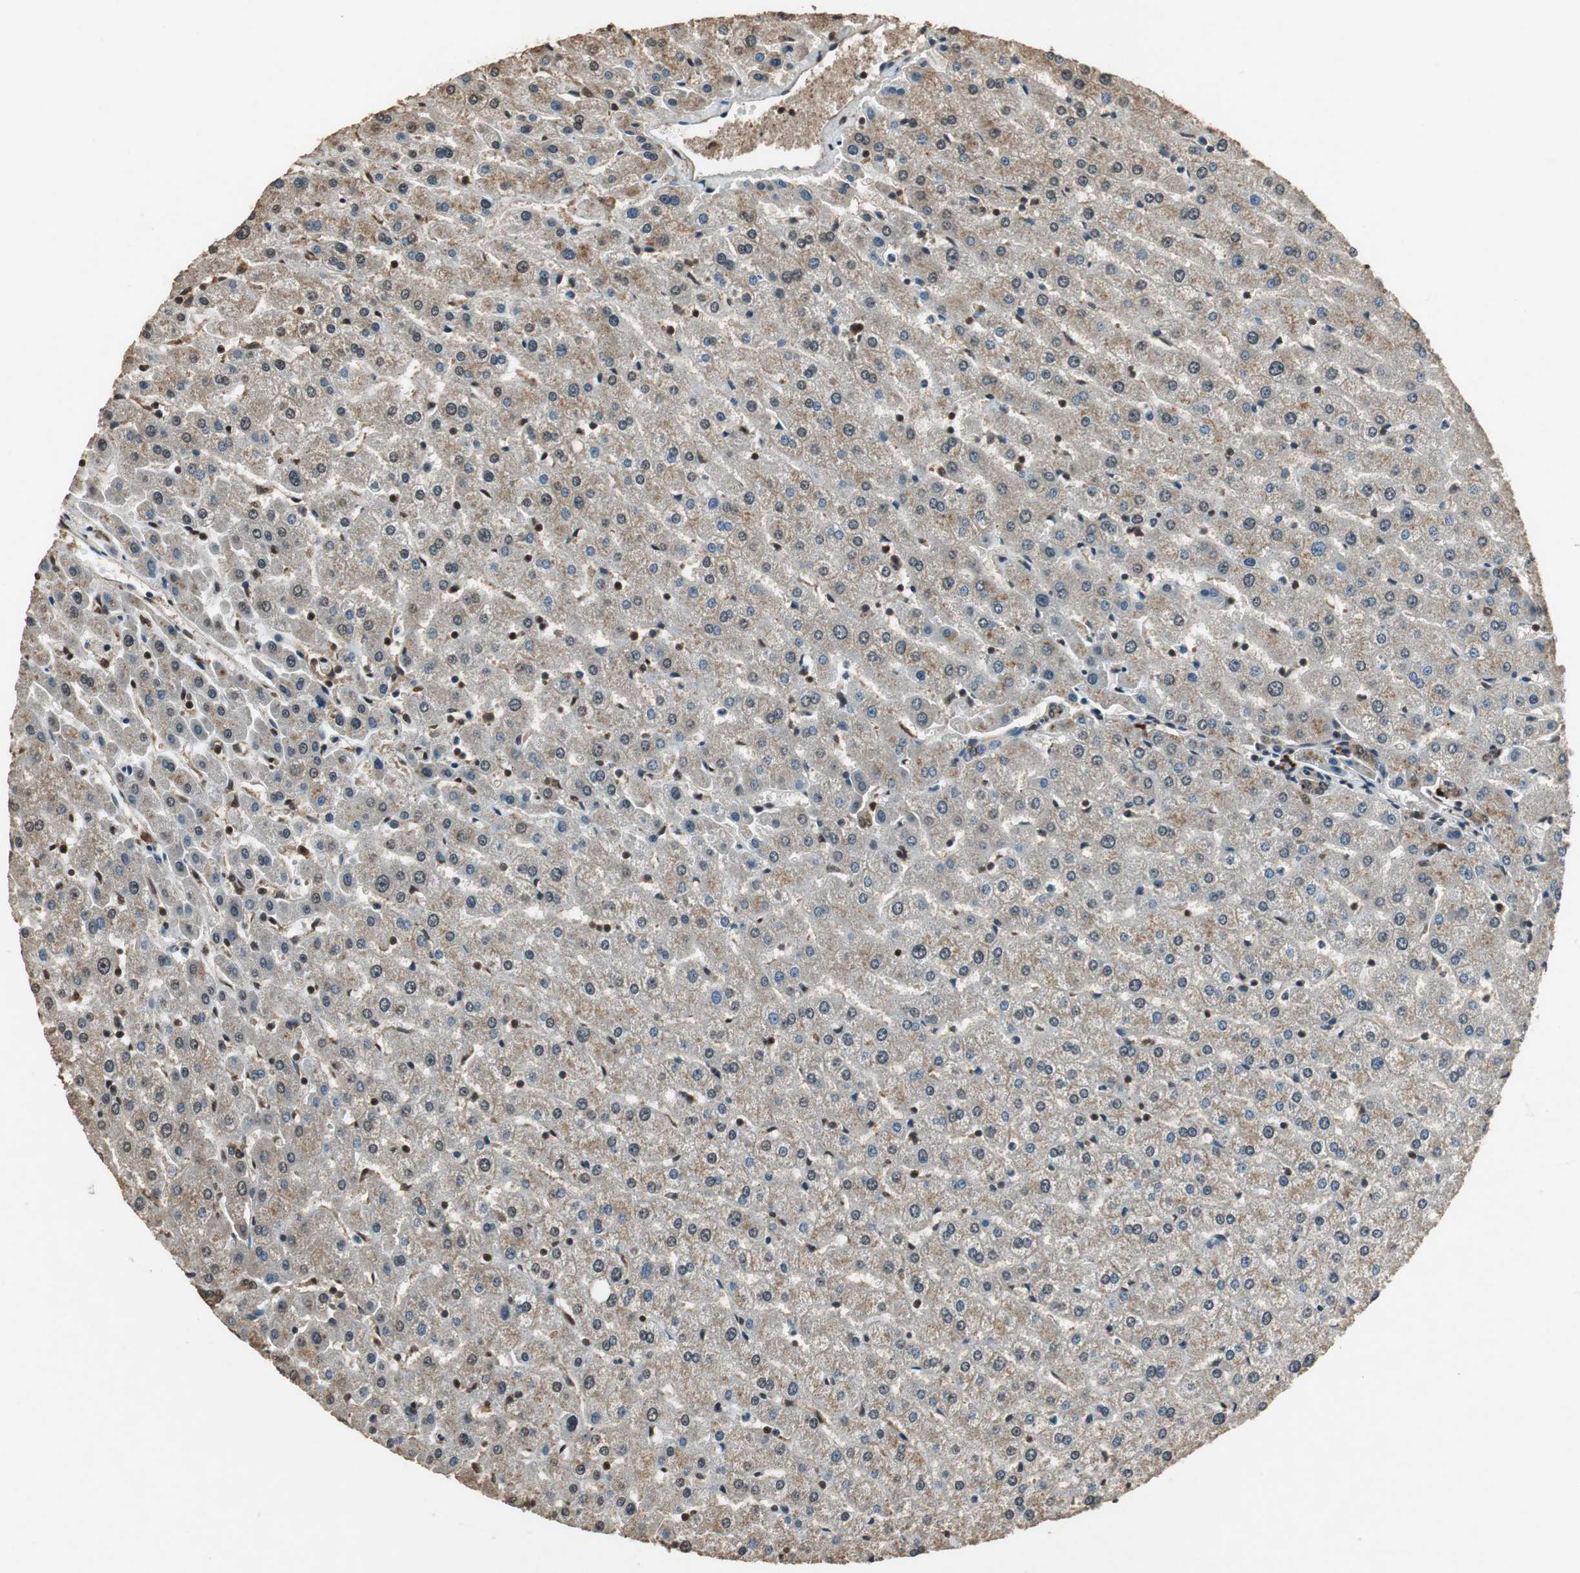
{"staining": {"intensity": "moderate", "quantity": ">75%", "location": "cytoplasmic/membranous,nuclear"}, "tissue": "liver", "cell_type": "Cholangiocytes", "image_type": "normal", "snomed": [{"axis": "morphology", "description": "Normal tissue, NOS"}, {"axis": "morphology", "description": "Fibrosis, NOS"}, {"axis": "topography", "description": "Liver"}], "caption": "Immunohistochemical staining of normal liver exhibits medium levels of moderate cytoplasmic/membranous,nuclear expression in about >75% of cholangiocytes. The protein is stained brown, and the nuclei are stained in blue (DAB IHC with brightfield microscopy, high magnification).", "gene": "PPP1R13B", "patient": {"sex": "female", "age": 29}}